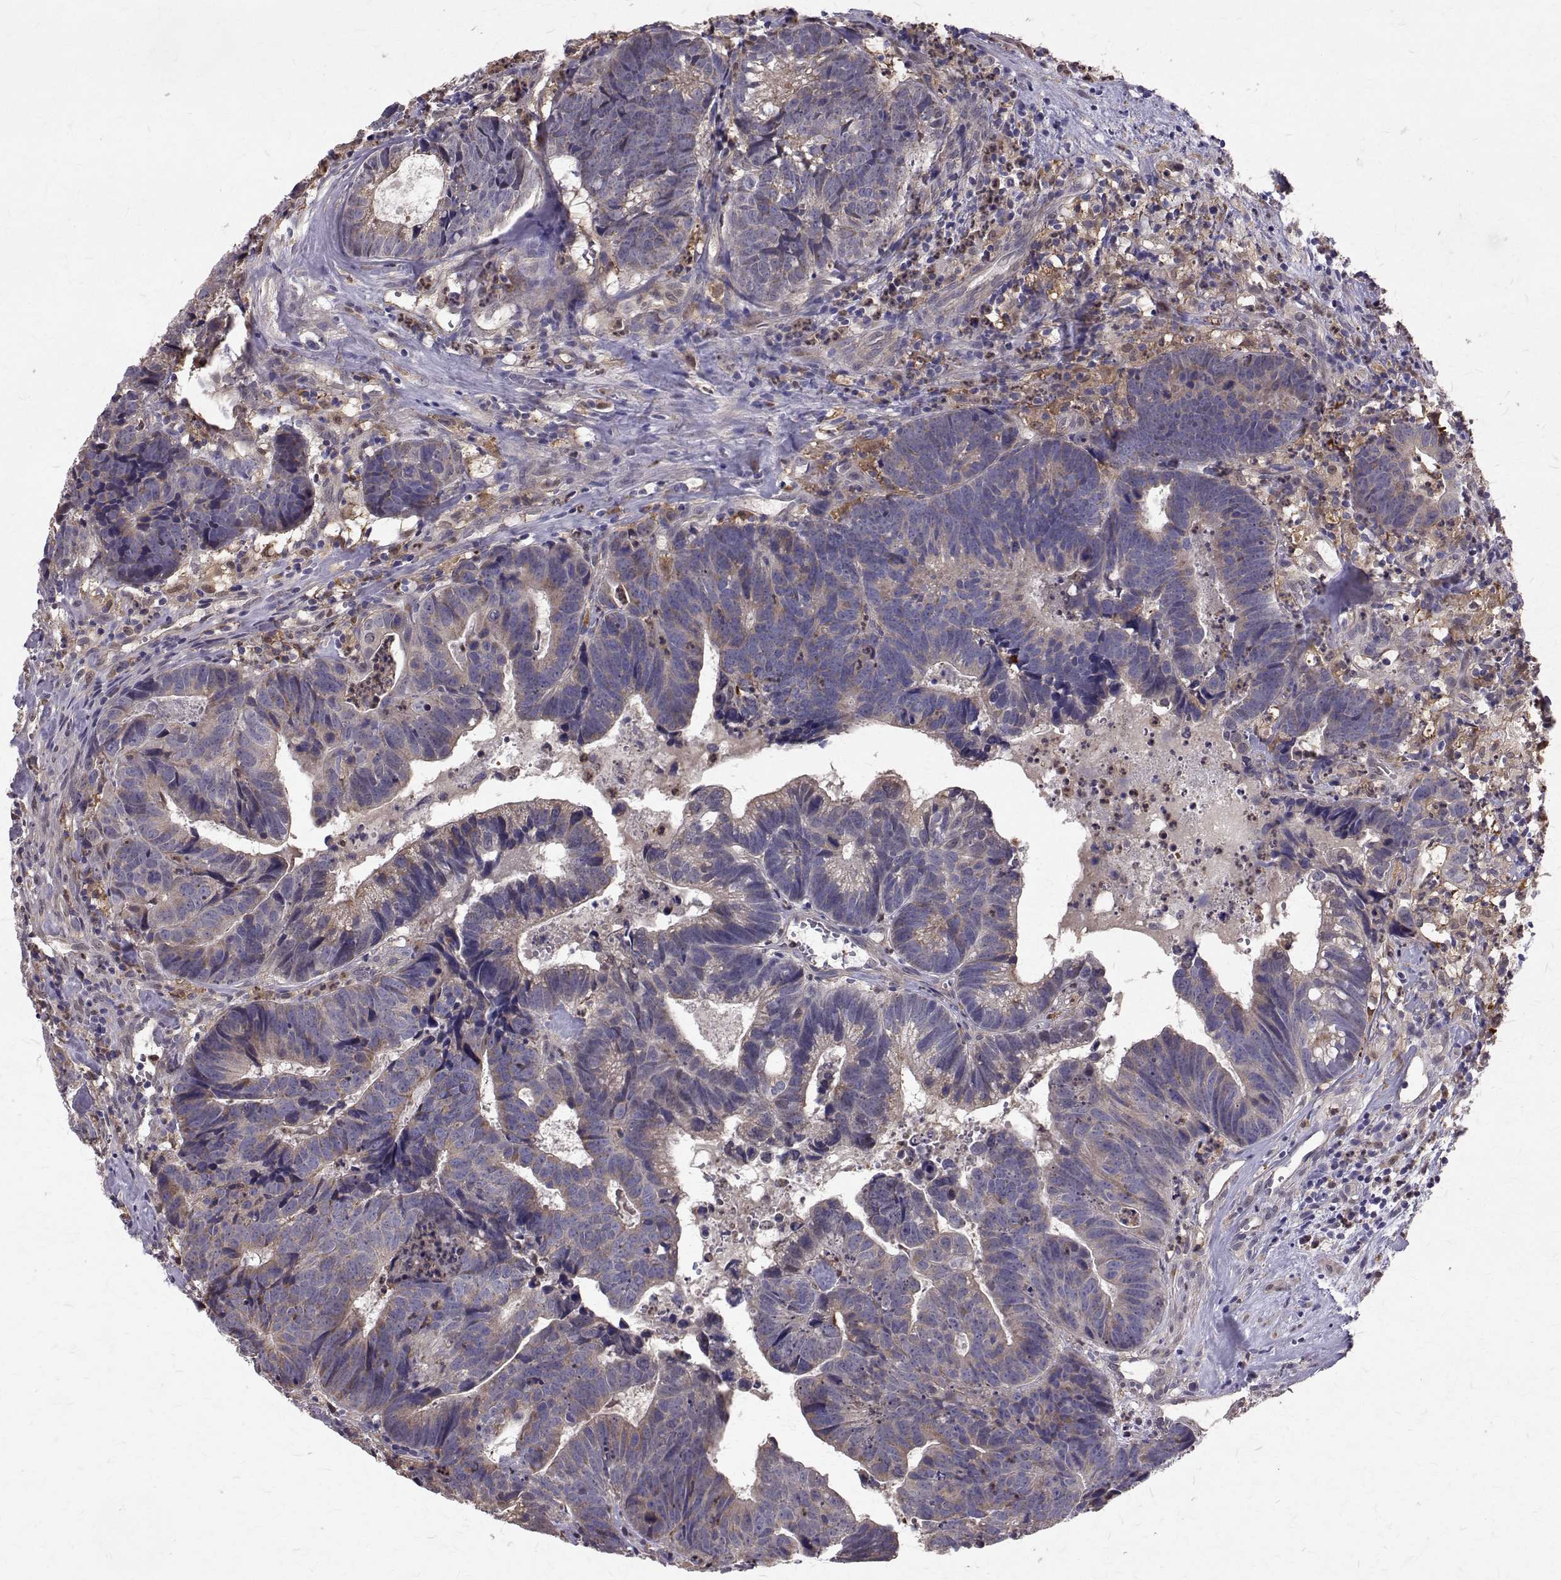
{"staining": {"intensity": "weak", "quantity": "25%-75%", "location": "cytoplasmic/membranous"}, "tissue": "head and neck cancer", "cell_type": "Tumor cells", "image_type": "cancer", "snomed": [{"axis": "morphology", "description": "Adenocarcinoma, NOS"}, {"axis": "topography", "description": "Head-Neck"}], "caption": "Immunohistochemistry (IHC) (DAB) staining of head and neck cancer displays weak cytoplasmic/membranous protein expression in approximately 25%-75% of tumor cells.", "gene": "CCDC89", "patient": {"sex": "male", "age": 62}}